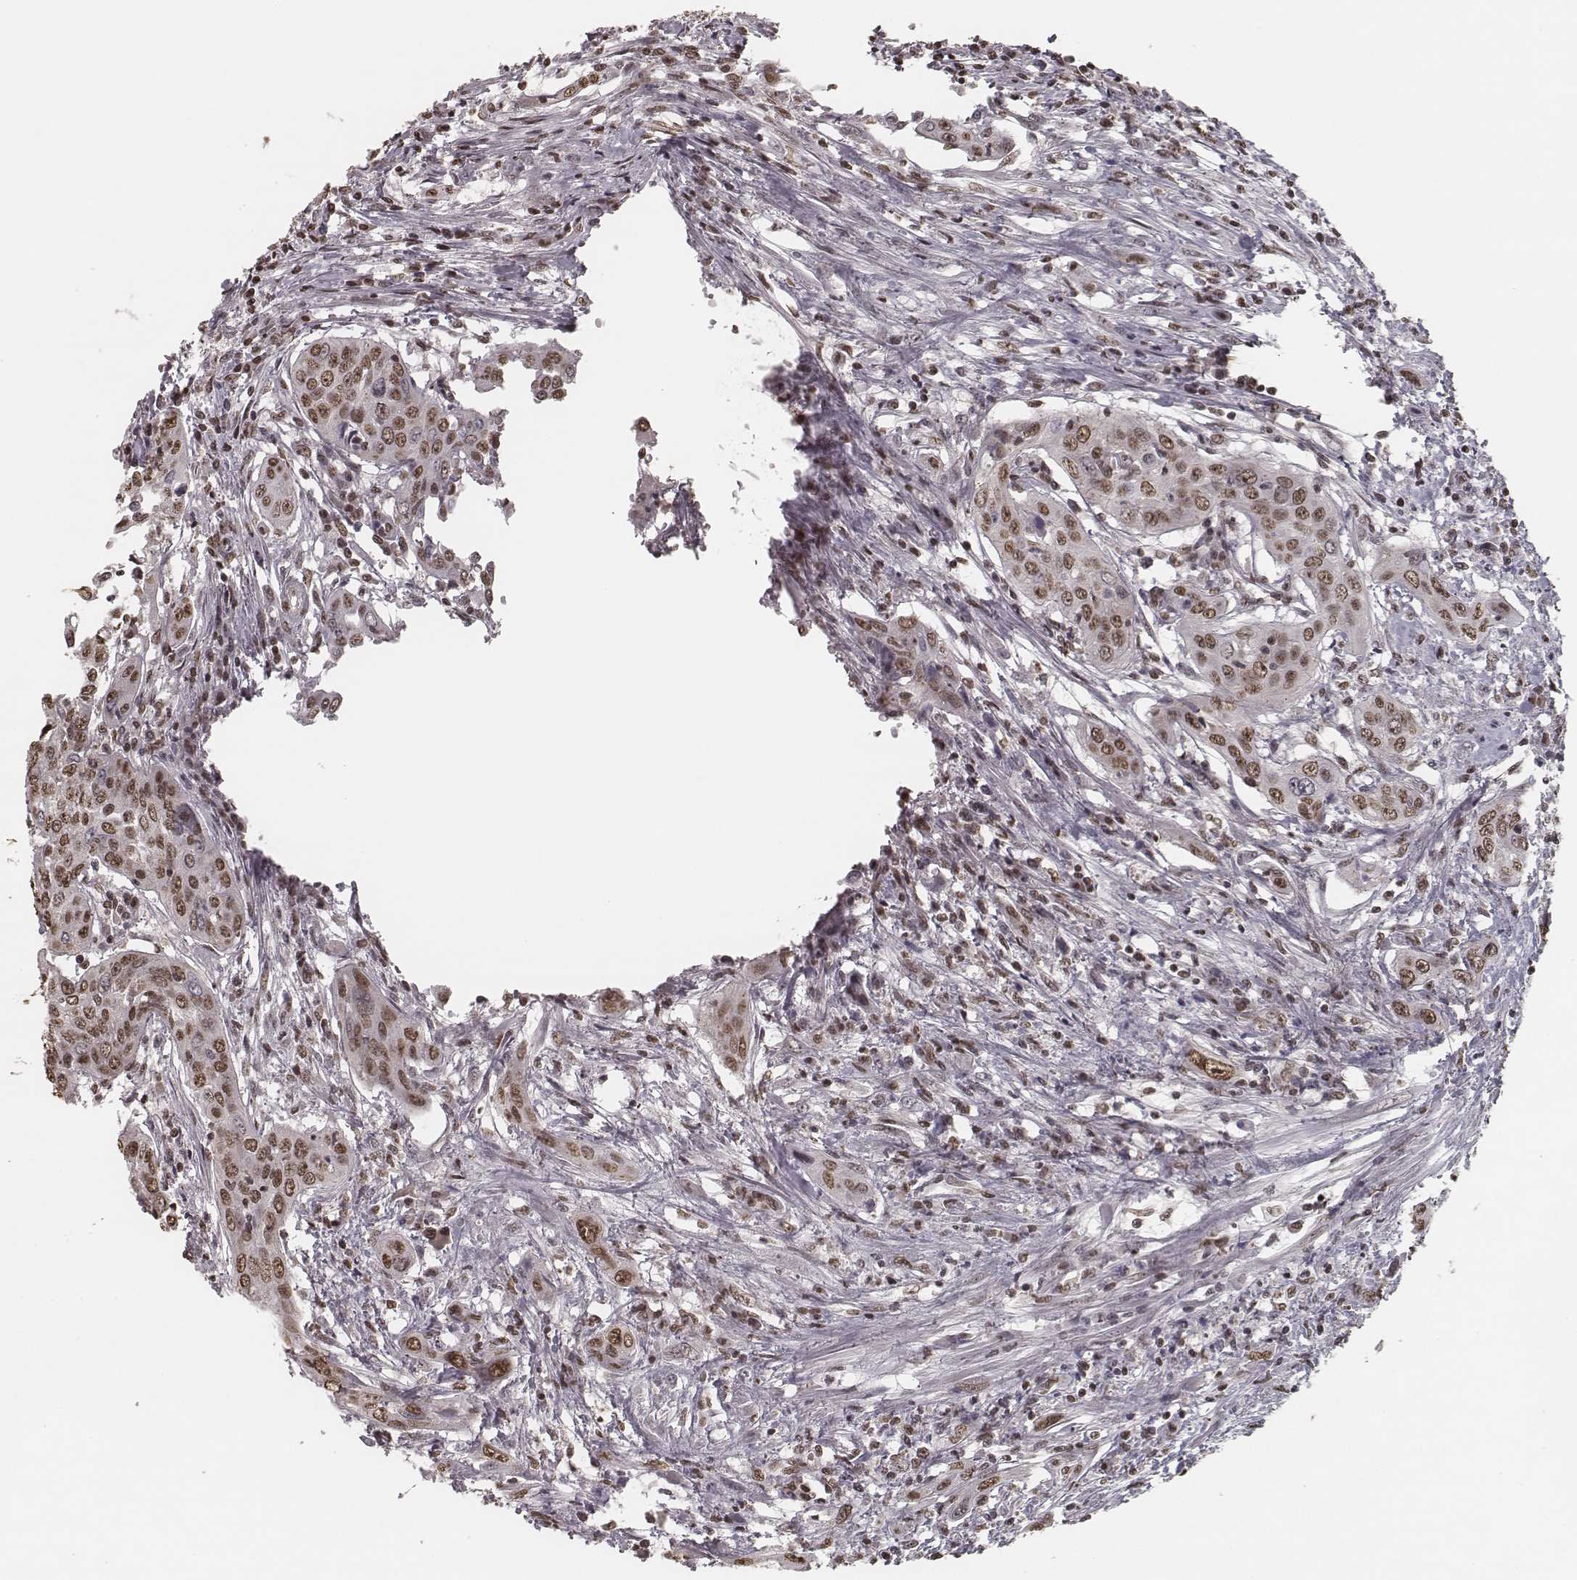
{"staining": {"intensity": "moderate", "quantity": ">75%", "location": "nuclear"}, "tissue": "urothelial cancer", "cell_type": "Tumor cells", "image_type": "cancer", "snomed": [{"axis": "morphology", "description": "Urothelial carcinoma, High grade"}, {"axis": "topography", "description": "Urinary bladder"}], "caption": "Approximately >75% of tumor cells in human high-grade urothelial carcinoma display moderate nuclear protein expression as visualized by brown immunohistochemical staining.", "gene": "HMGA2", "patient": {"sex": "male", "age": 82}}